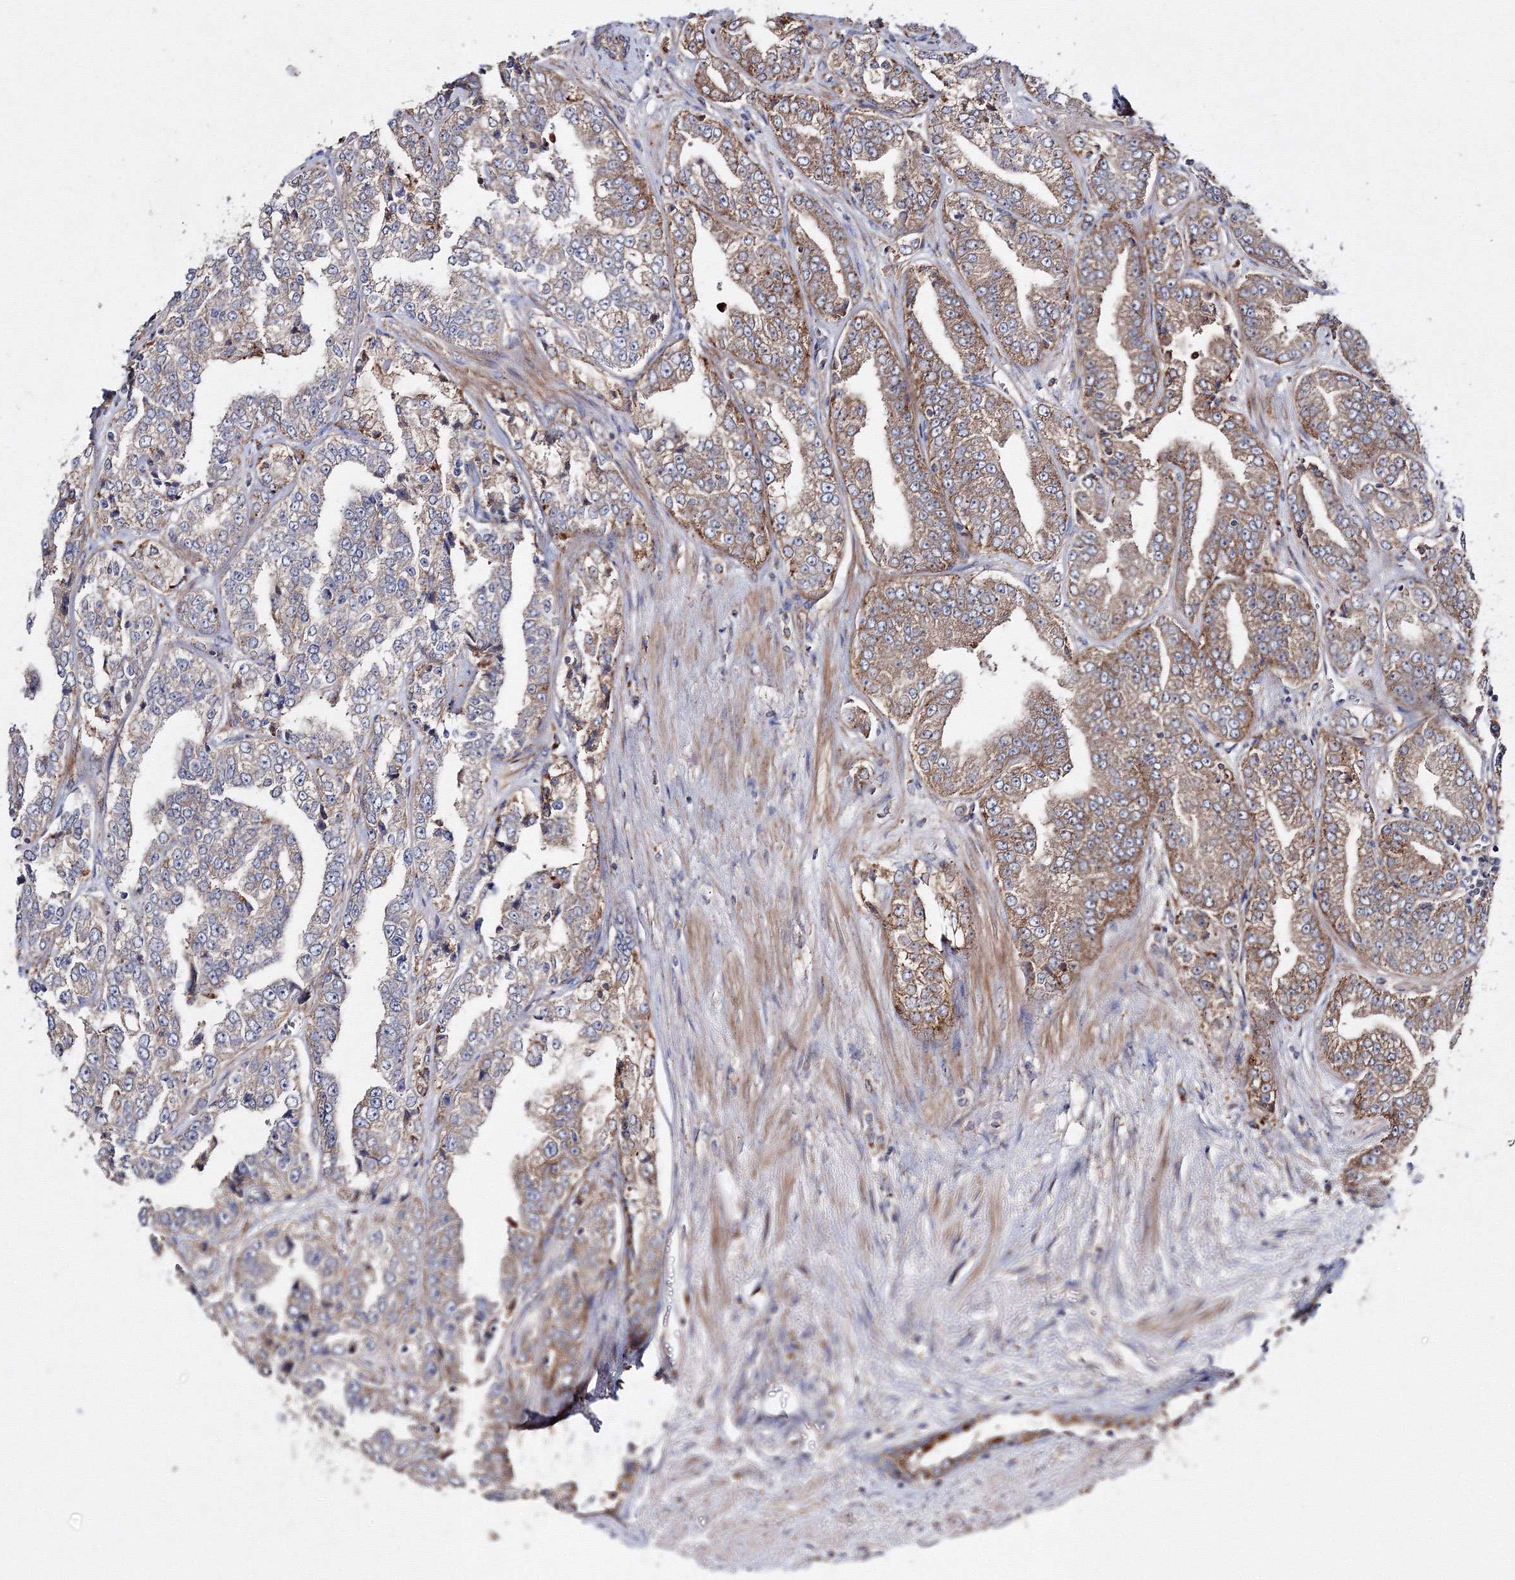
{"staining": {"intensity": "moderate", "quantity": "25%-75%", "location": "cytoplasmic/membranous"}, "tissue": "prostate cancer", "cell_type": "Tumor cells", "image_type": "cancer", "snomed": [{"axis": "morphology", "description": "Adenocarcinoma, High grade"}, {"axis": "topography", "description": "Prostate"}], "caption": "Brown immunohistochemical staining in human high-grade adenocarcinoma (prostate) displays moderate cytoplasmic/membranous expression in approximately 25%-75% of tumor cells.", "gene": "DDO", "patient": {"sex": "male", "age": 71}}